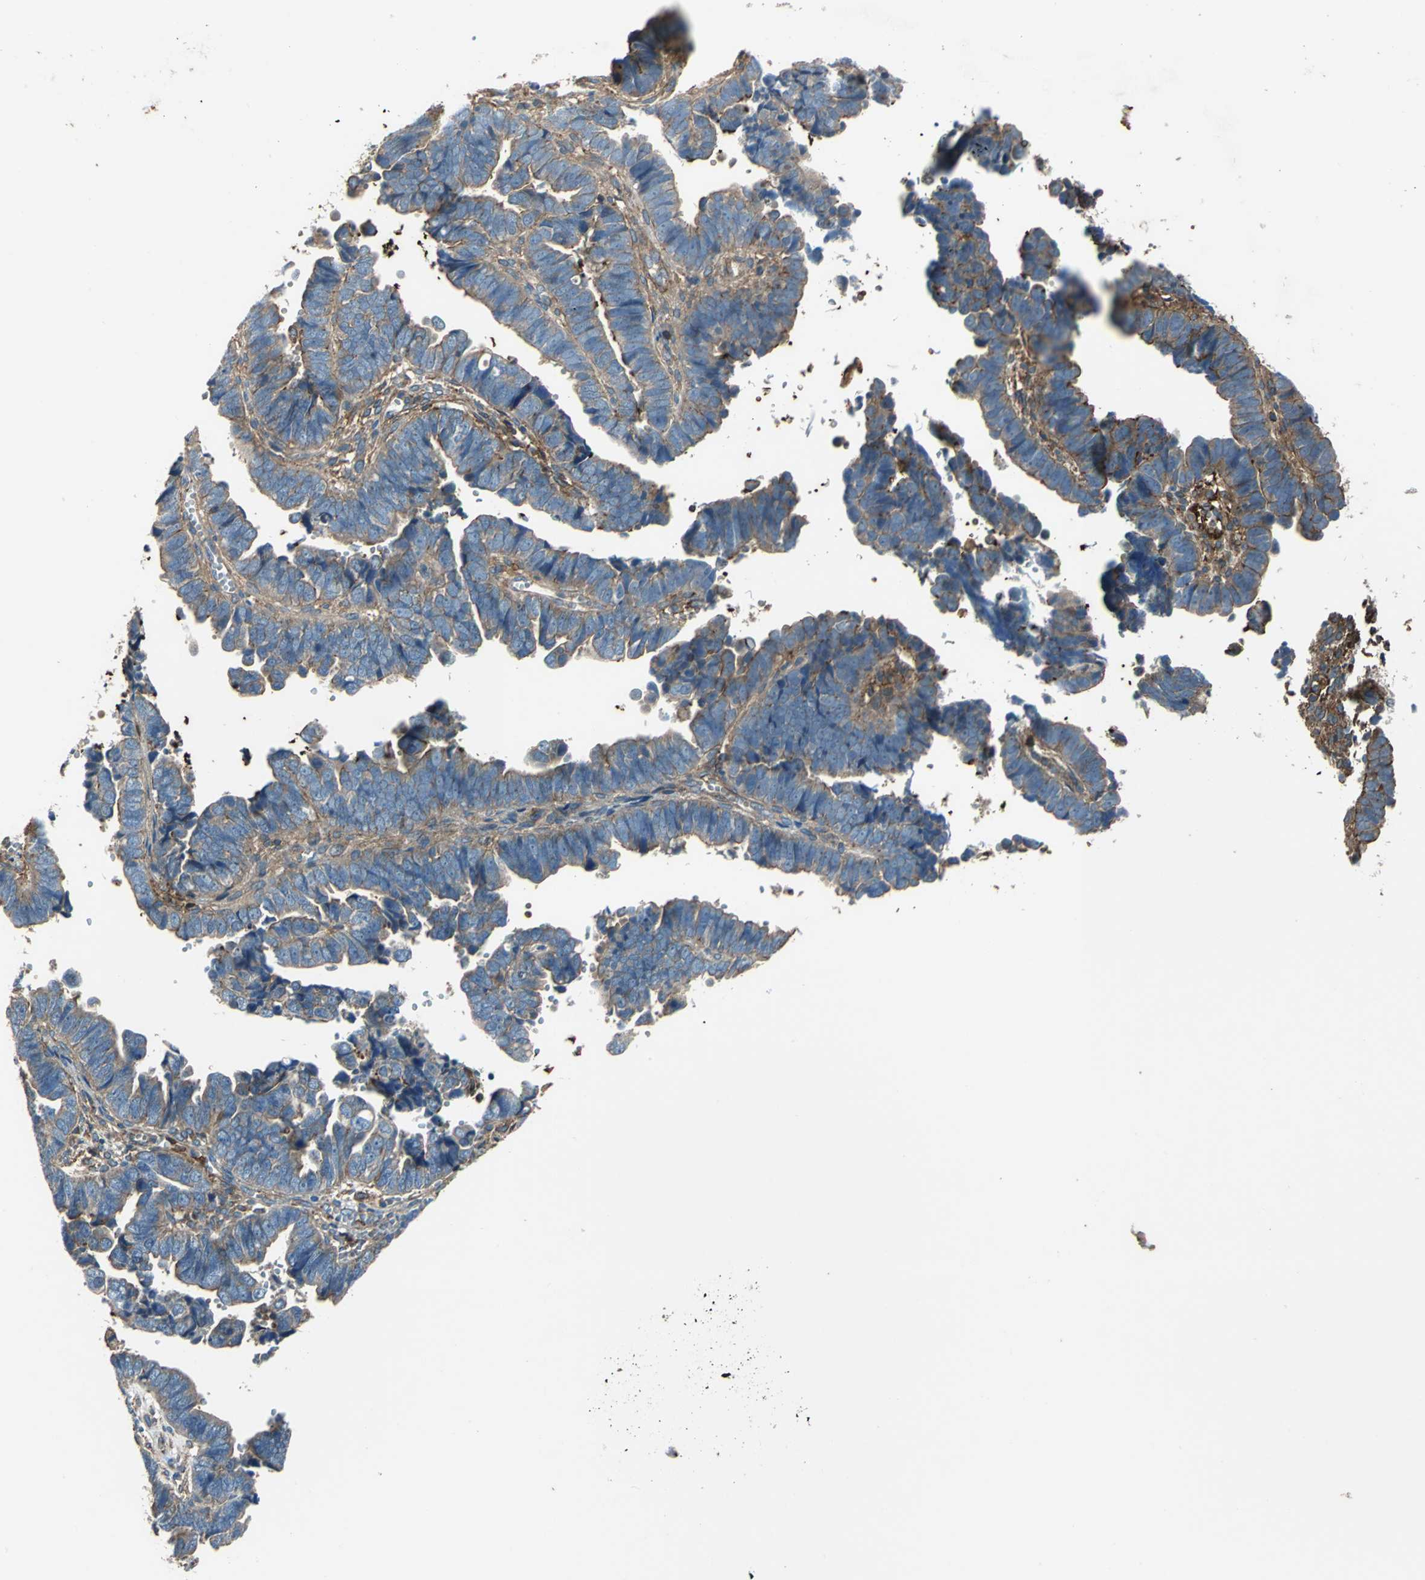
{"staining": {"intensity": "moderate", "quantity": ">75%", "location": "cytoplasmic/membranous"}, "tissue": "endometrial cancer", "cell_type": "Tumor cells", "image_type": "cancer", "snomed": [{"axis": "morphology", "description": "Adenocarcinoma, NOS"}, {"axis": "topography", "description": "Endometrium"}], "caption": "Immunohistochemistry (DAB) staining of human endometrial cancer (adenocarcinoma) reveals moderate cytoplasmic/membranous protein expression in approximately >75% of tumor cells.", "gene": "PARVA", "patient": {"sex": "female", "age": 75}}